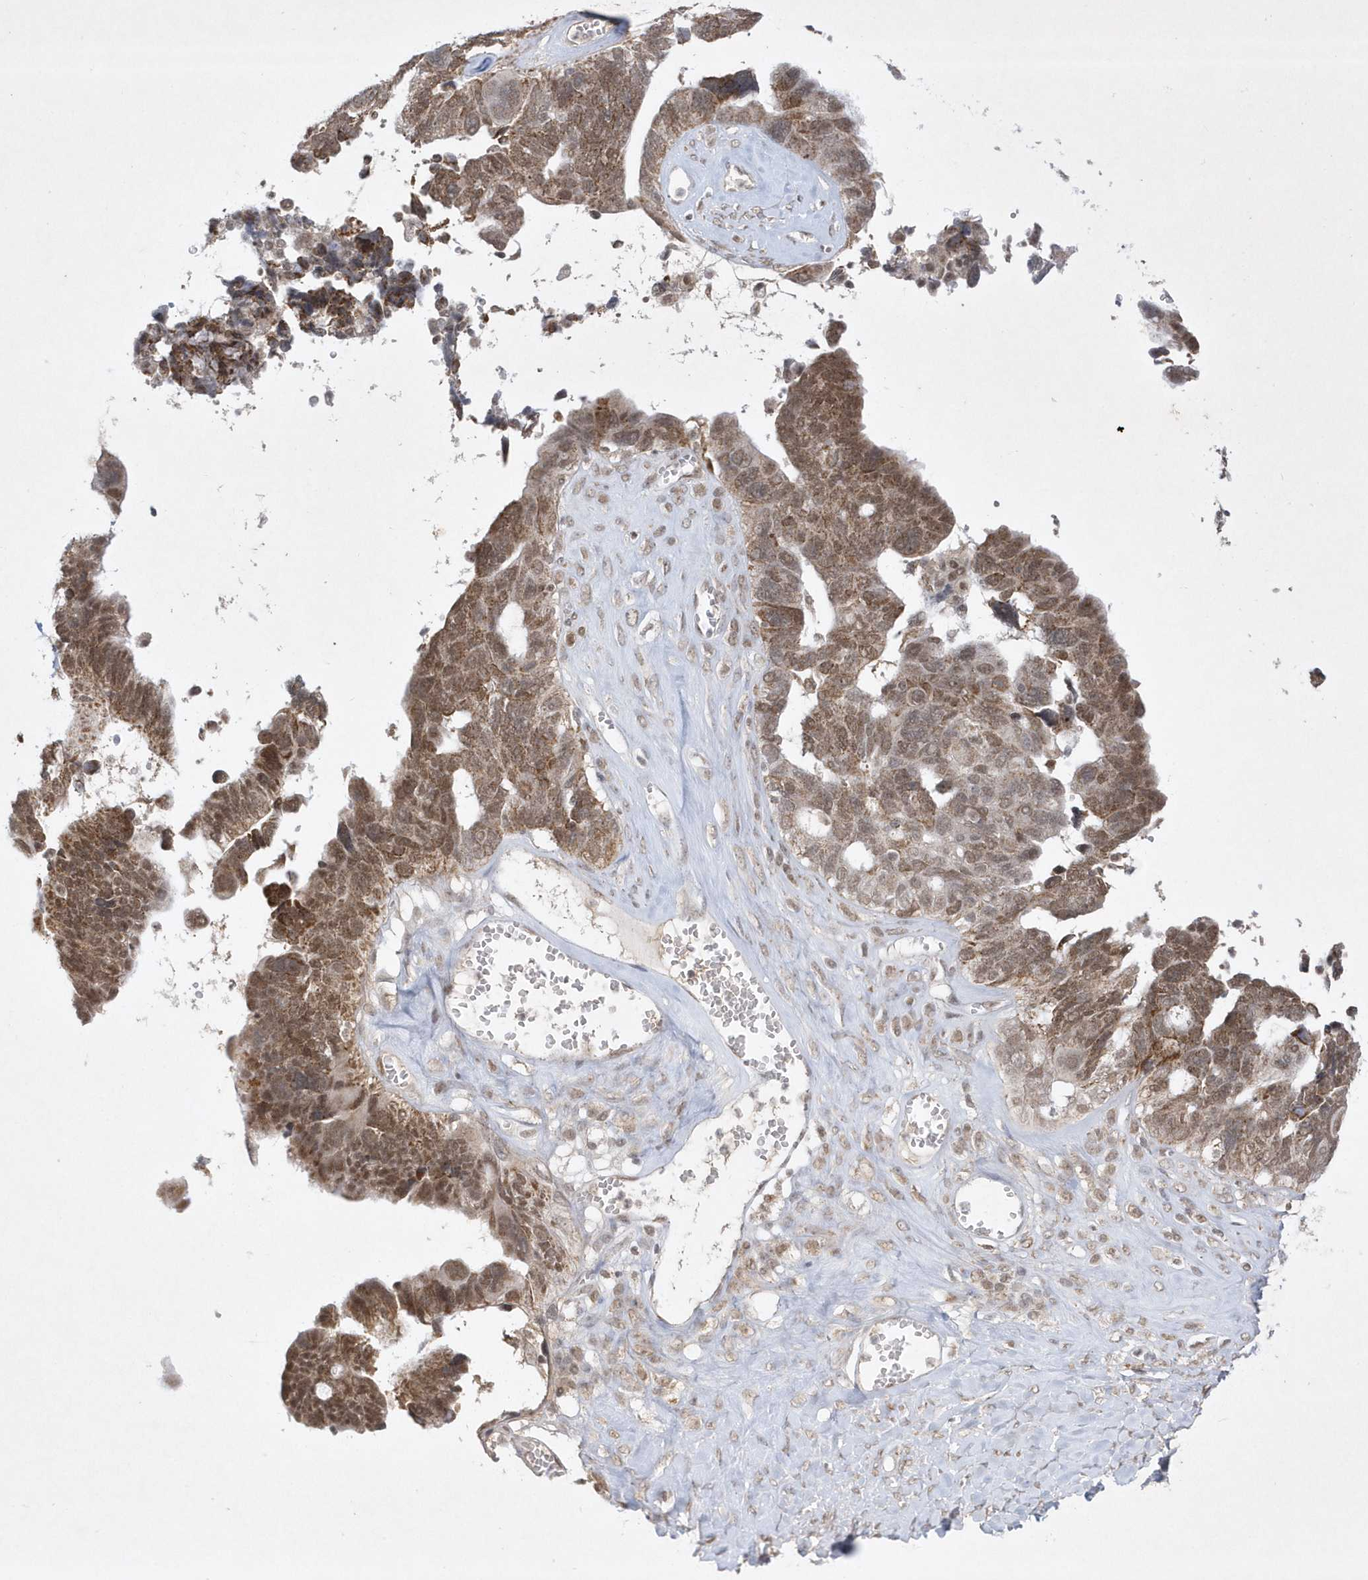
{"staining": {"intensity": "moderate", "quantity": ">75%", "location": "cytoplasmic/membranous,nuclear"}, "tissue": "ovarian cancer", "cell_type": "Tumor cells", "image_type": "cancer", "snomed": [{"axis": "morphology", "description": "Cystadenocarcinoma, serous, NOS"}, {"axis": "topography", "description": "Ovary"}], "caption": "This photomicrograph demonstrates immunohistochemistry (IHC) staining of human serous cystadenocarcinoma (ovarian), with medium moderate cytoplasmic/membranous and nuclear expression in approximately >75% of tumor cells.", "gene": "CPSF3", "patient": {"sex": "female", "age": 79}}